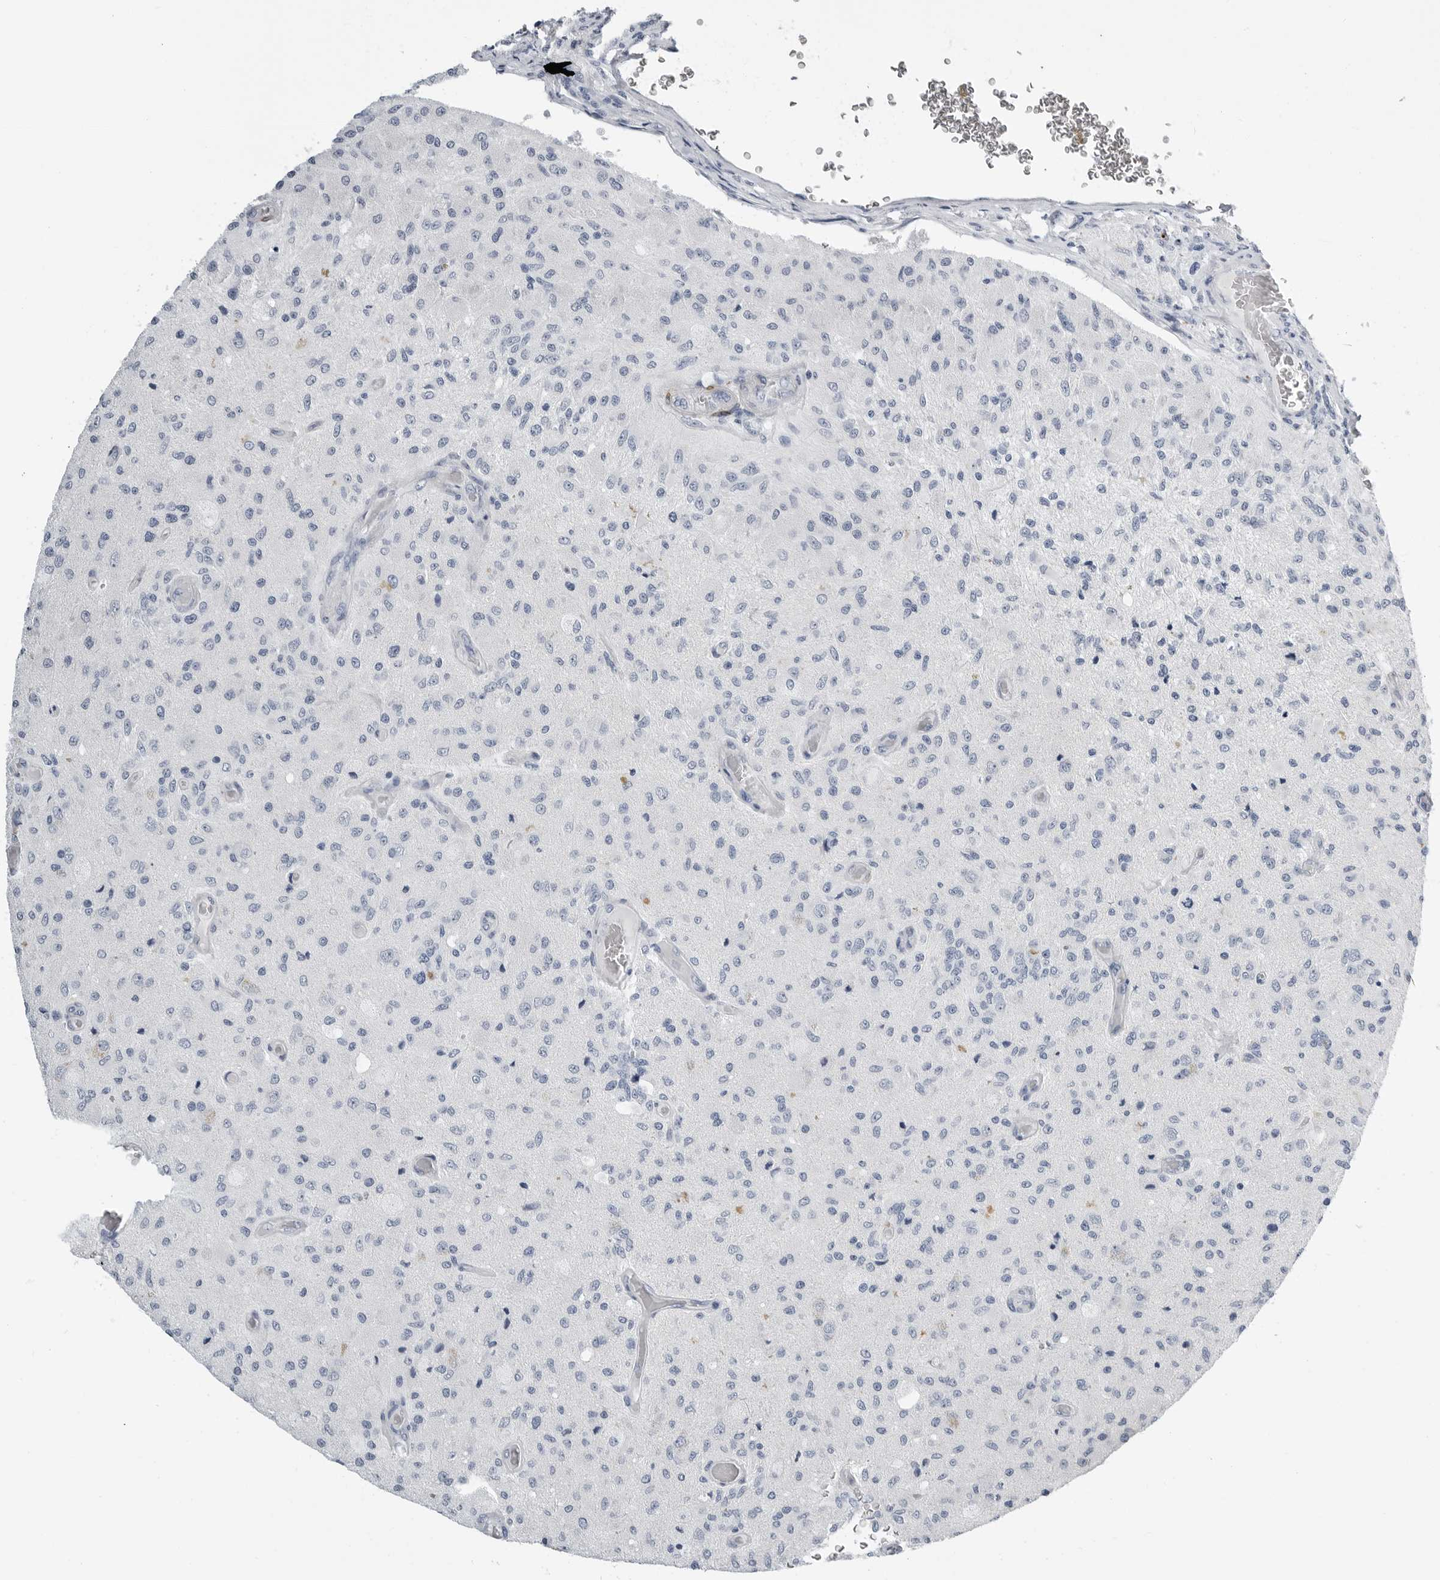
{"staining": {"intensity": "negative", "quantity": "none", "location": "none"}, "tissue": "glioma", "cell_type": "Tumor cells", "image_type": "cancer", "snomed": [{"axis": "morphology", "description": "Normal tissue, NOS"}, {"axis": "morphology", "description": "Glioma, malignant, High grade"}, {"axis": "topography", "description": "Cerebral cortex"}], "caption": "This is a micrograph of immunohistochemistry staining of high-grade glioma (malignant), which shows no expression in tumor cells. (DAB immunohistochemistry (IHC) with hematoxylin counter stain).", "gene": "PLN", "patient": {"sex": "male", "age": 77}}